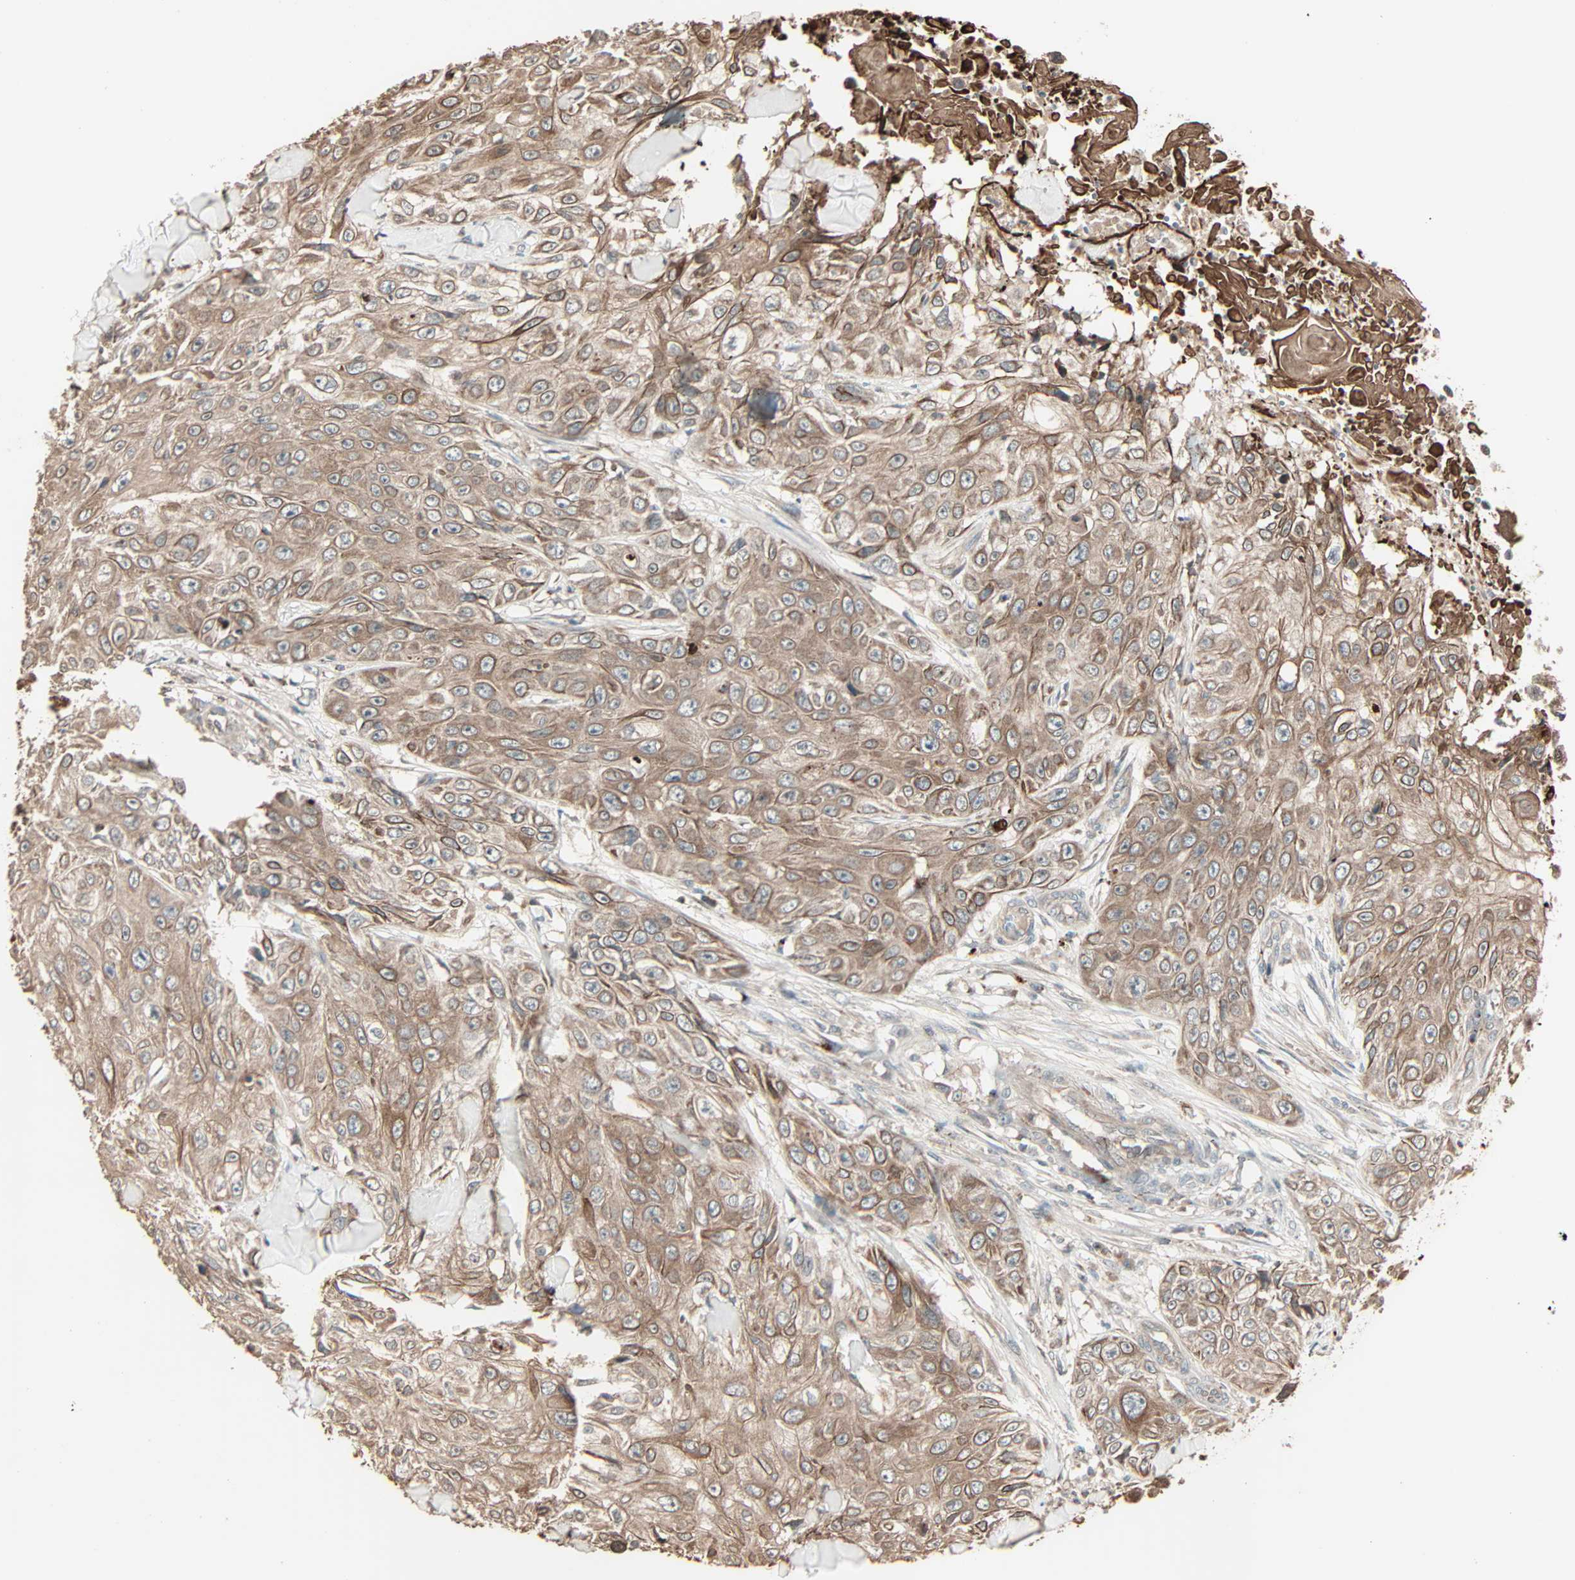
{"staining": {"intensity": "moderate", "quantity": ">75%", "location": "cytoplasmic/membranous"}, "tissue": "skin cancer", "cell_type": "Tumor cells", "image_type": "cancer", "snomed": [{"axis": "morphology", "description": "Squamous cell carcinoma, NOS"}, {"axis": "topography", "description": "Skin"}], "caption": "Immunohistochemistry (IHC) histopathology image of neoplastic tissue: human skin cancer (squamous cell carcinoma) stained using immunohistochemistry (IHC) shows medium levels of moderate protein expression localized specifically in the cytoplasmic/membranous of tumor cells, appearing as a cytoplasmic/membranous brown color.", "gene": "CALCRL", "patient": {"sex": "male", "age": 86}}